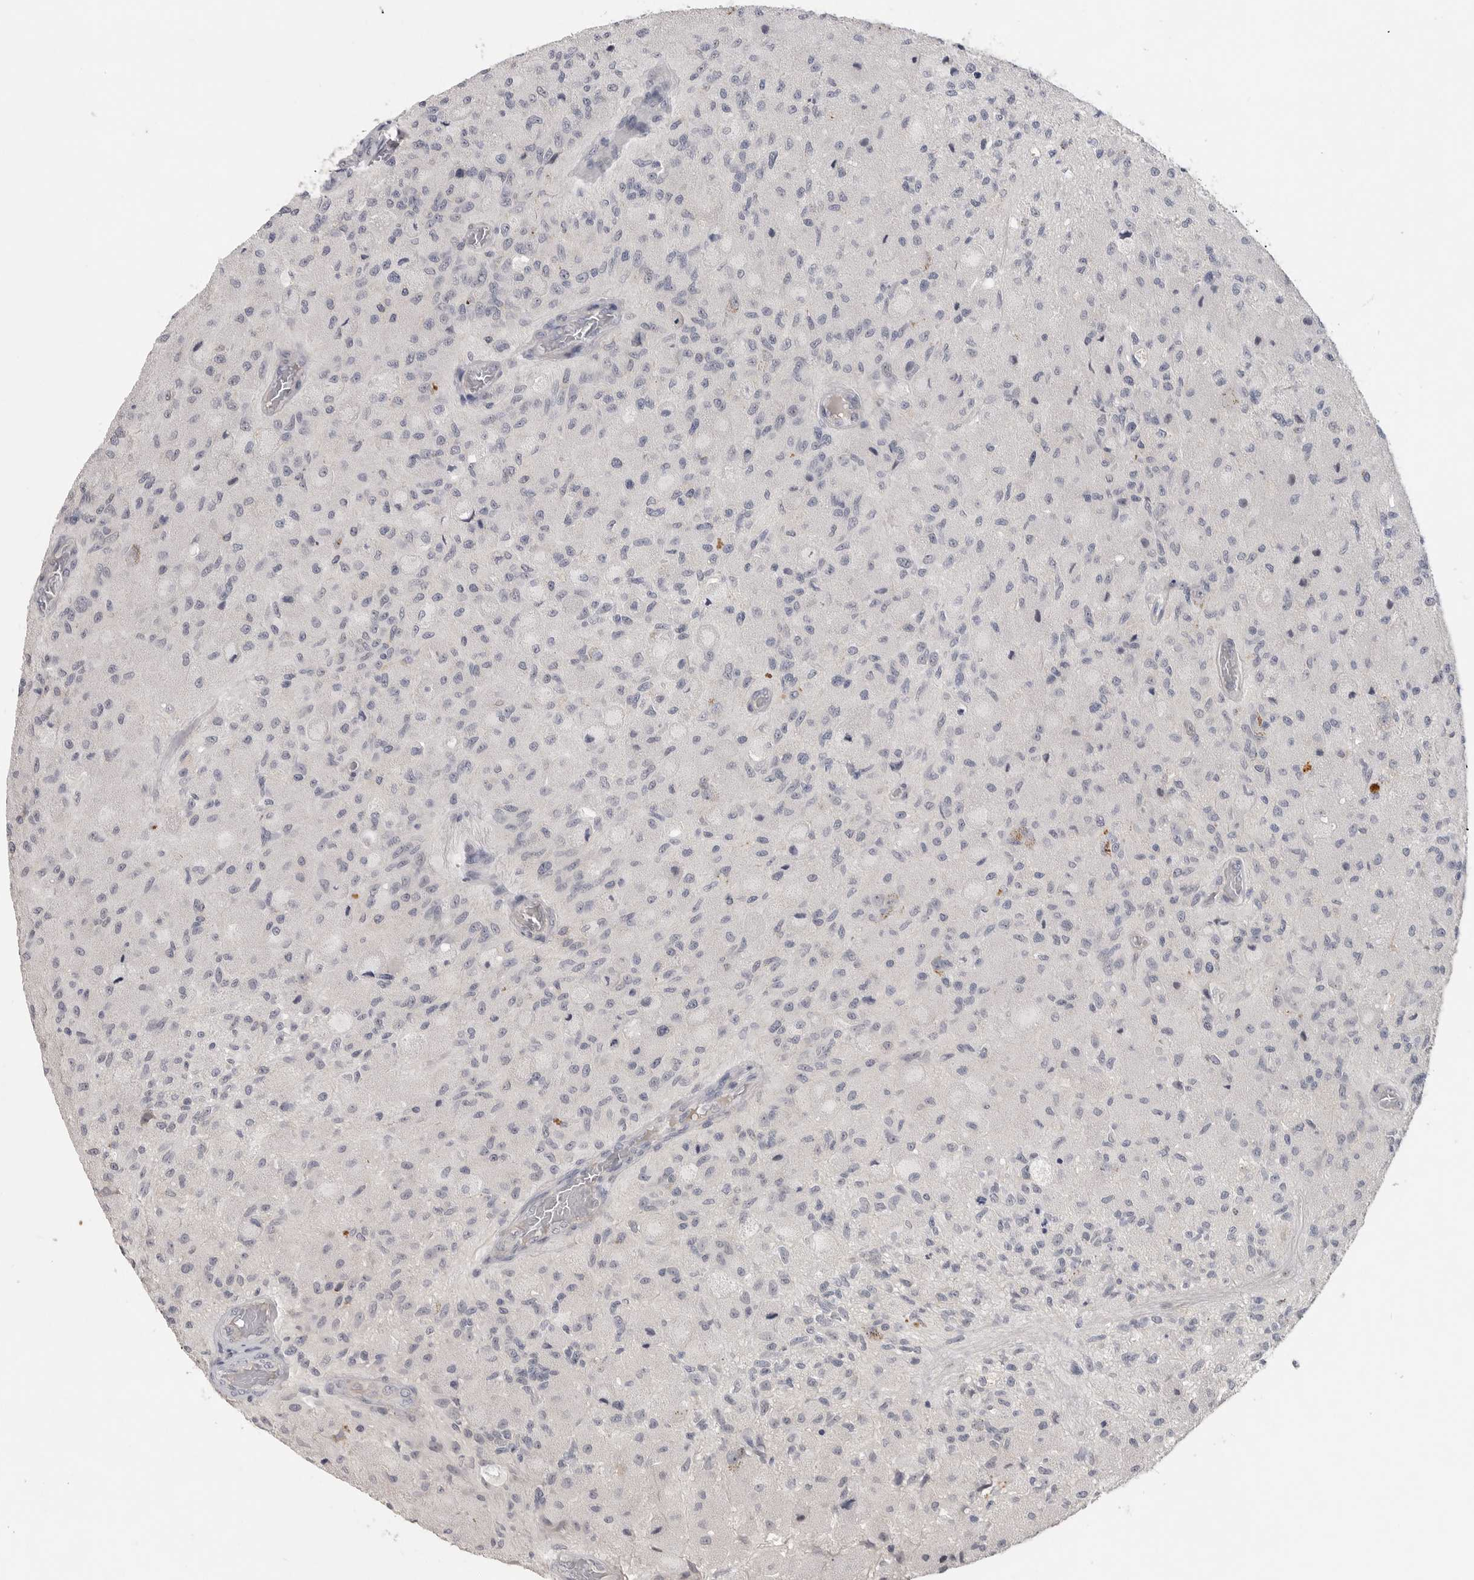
{"staining": {"intensity": "negative", "quantity": "none", "location": "none"}, "tissue": "glioma", "cell_type": "Tumor cells", "image_type": "cancer", "snomed": [{"axis": "morphology", "description": "Normal tissue, NOS"}, {"axis": "morphology", "description": "Glioma, malignant, High grade"}, {"axis": "topography", "description": "Cerebral cortex"}], "caption": "Tumor cells are negative for brown protein staining in glioma.", "gene": "ITGAD", "patient": {"sex": "male", "age": 77}}